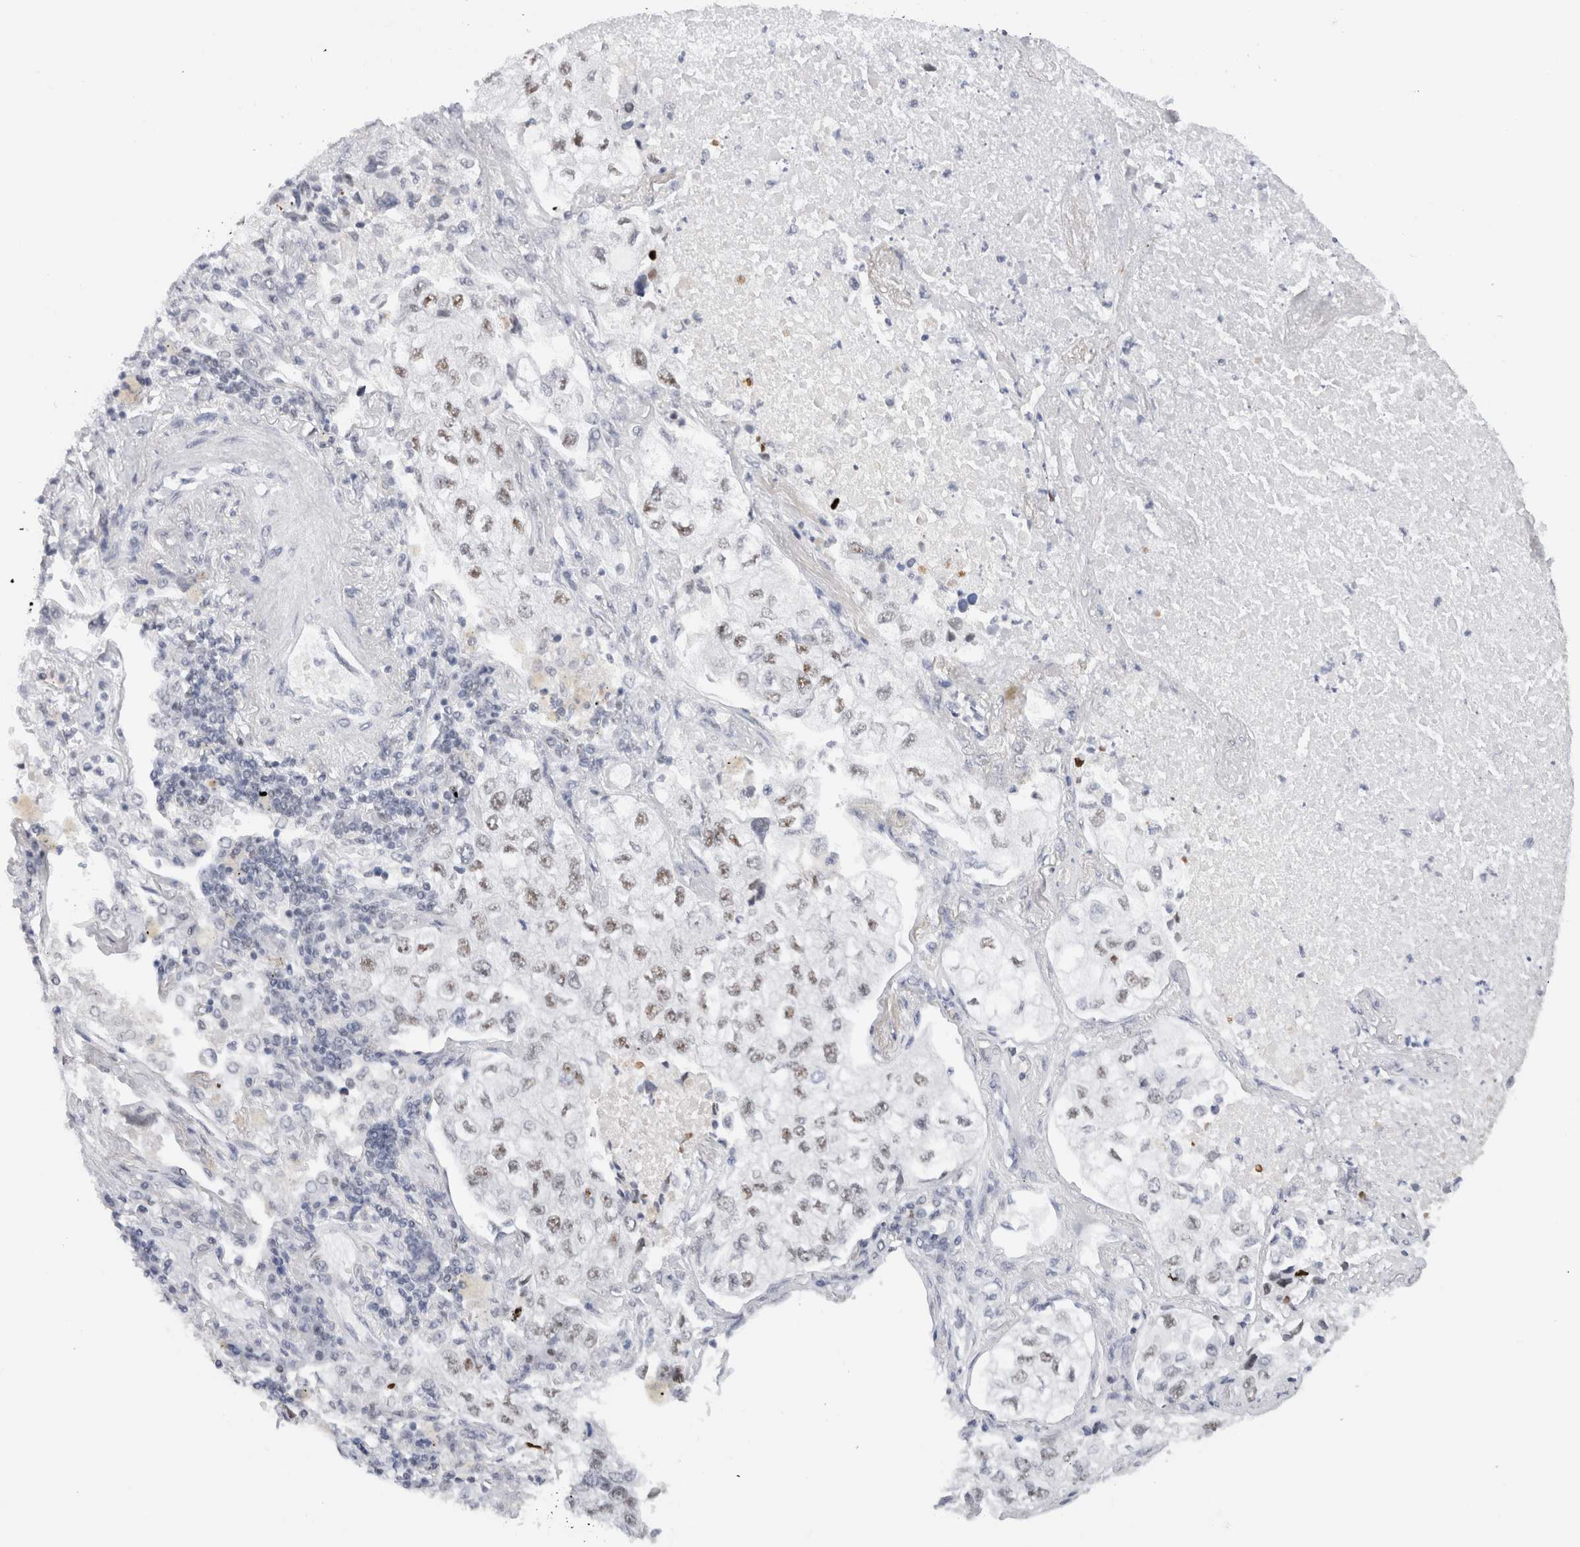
{"staining": {"intensity": "moderate", "quantity": ">75%", "location": "nuclear"}, "tissue": "lung cancer", "cell_type": "Tumor cells", "image_type": "cancer", "snomed": [{"axis": "morphology", "description": "Adenocarcinoma, NOS"}, {"axis": "topography", "description": "Lung"}], "caption": "Human lung cancer (adenocarcinoma) stained for a protein (brown) reveals moderate nuclear positive positivity in about >75% of tumor cells.", "gene": "COPS7A", "patient": {"sex": "male", "age": 63}}